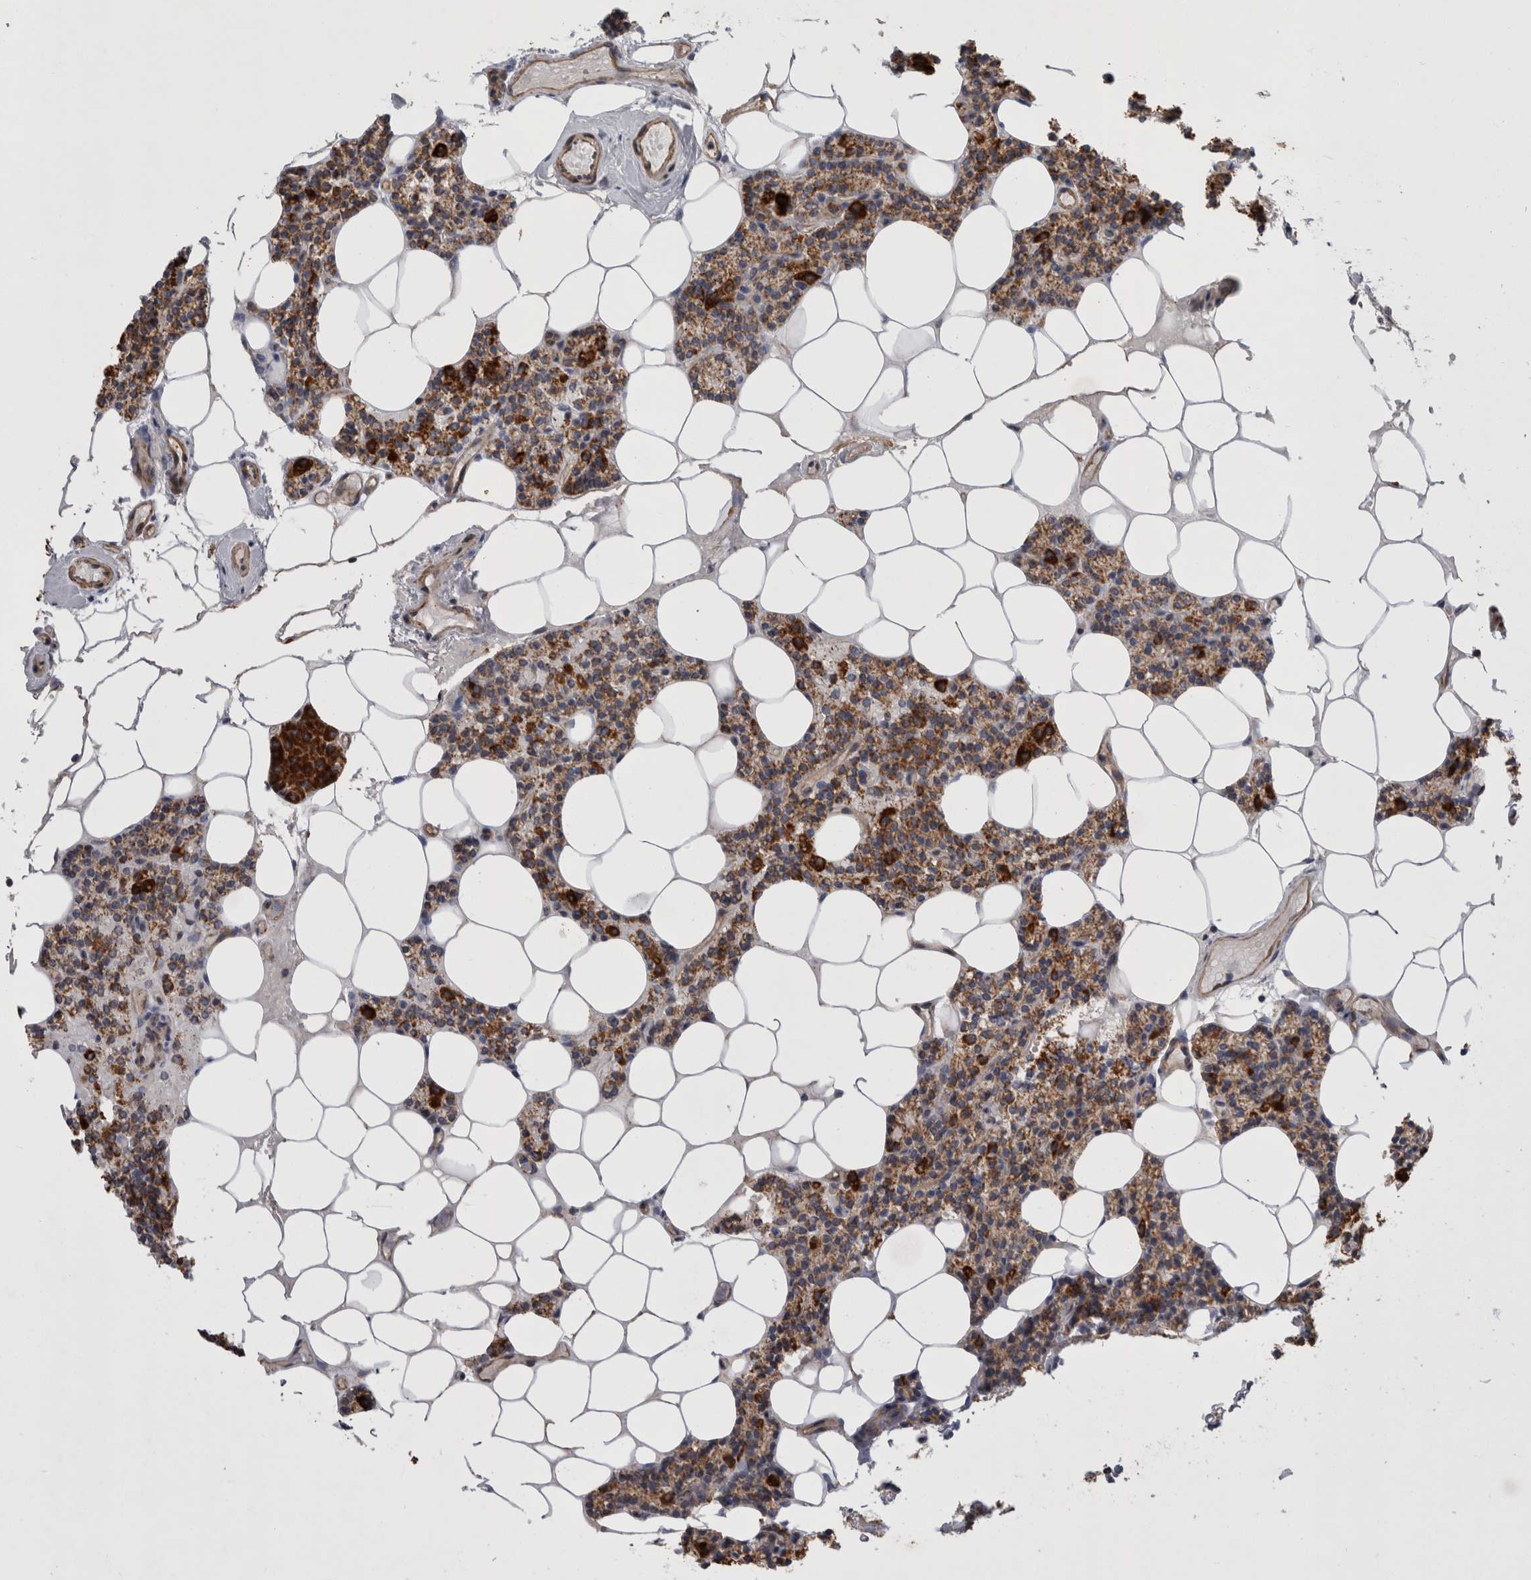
{"staining": {"intensity": "moderate", "quantity": ">75%", "location": "cytoplasmic/membranous"}, "tissue": "parathyroid gland", "cell_type": "Glandular cells", "image_type": "normal", "snomed": [{"axis": "morphology", "description": "Normal tissue, NOS"}, {"axis": "topography", "description": "Parathyroid gland"}], "caption": "DAB immunohistochemical staining of normal human parathyroid gland exhibits moderate cytoplasmic/membranous protein expression in about >75% of glandular cells.", "gene": "SFXN2", "patient": {"sex": "male", "age": 75}}